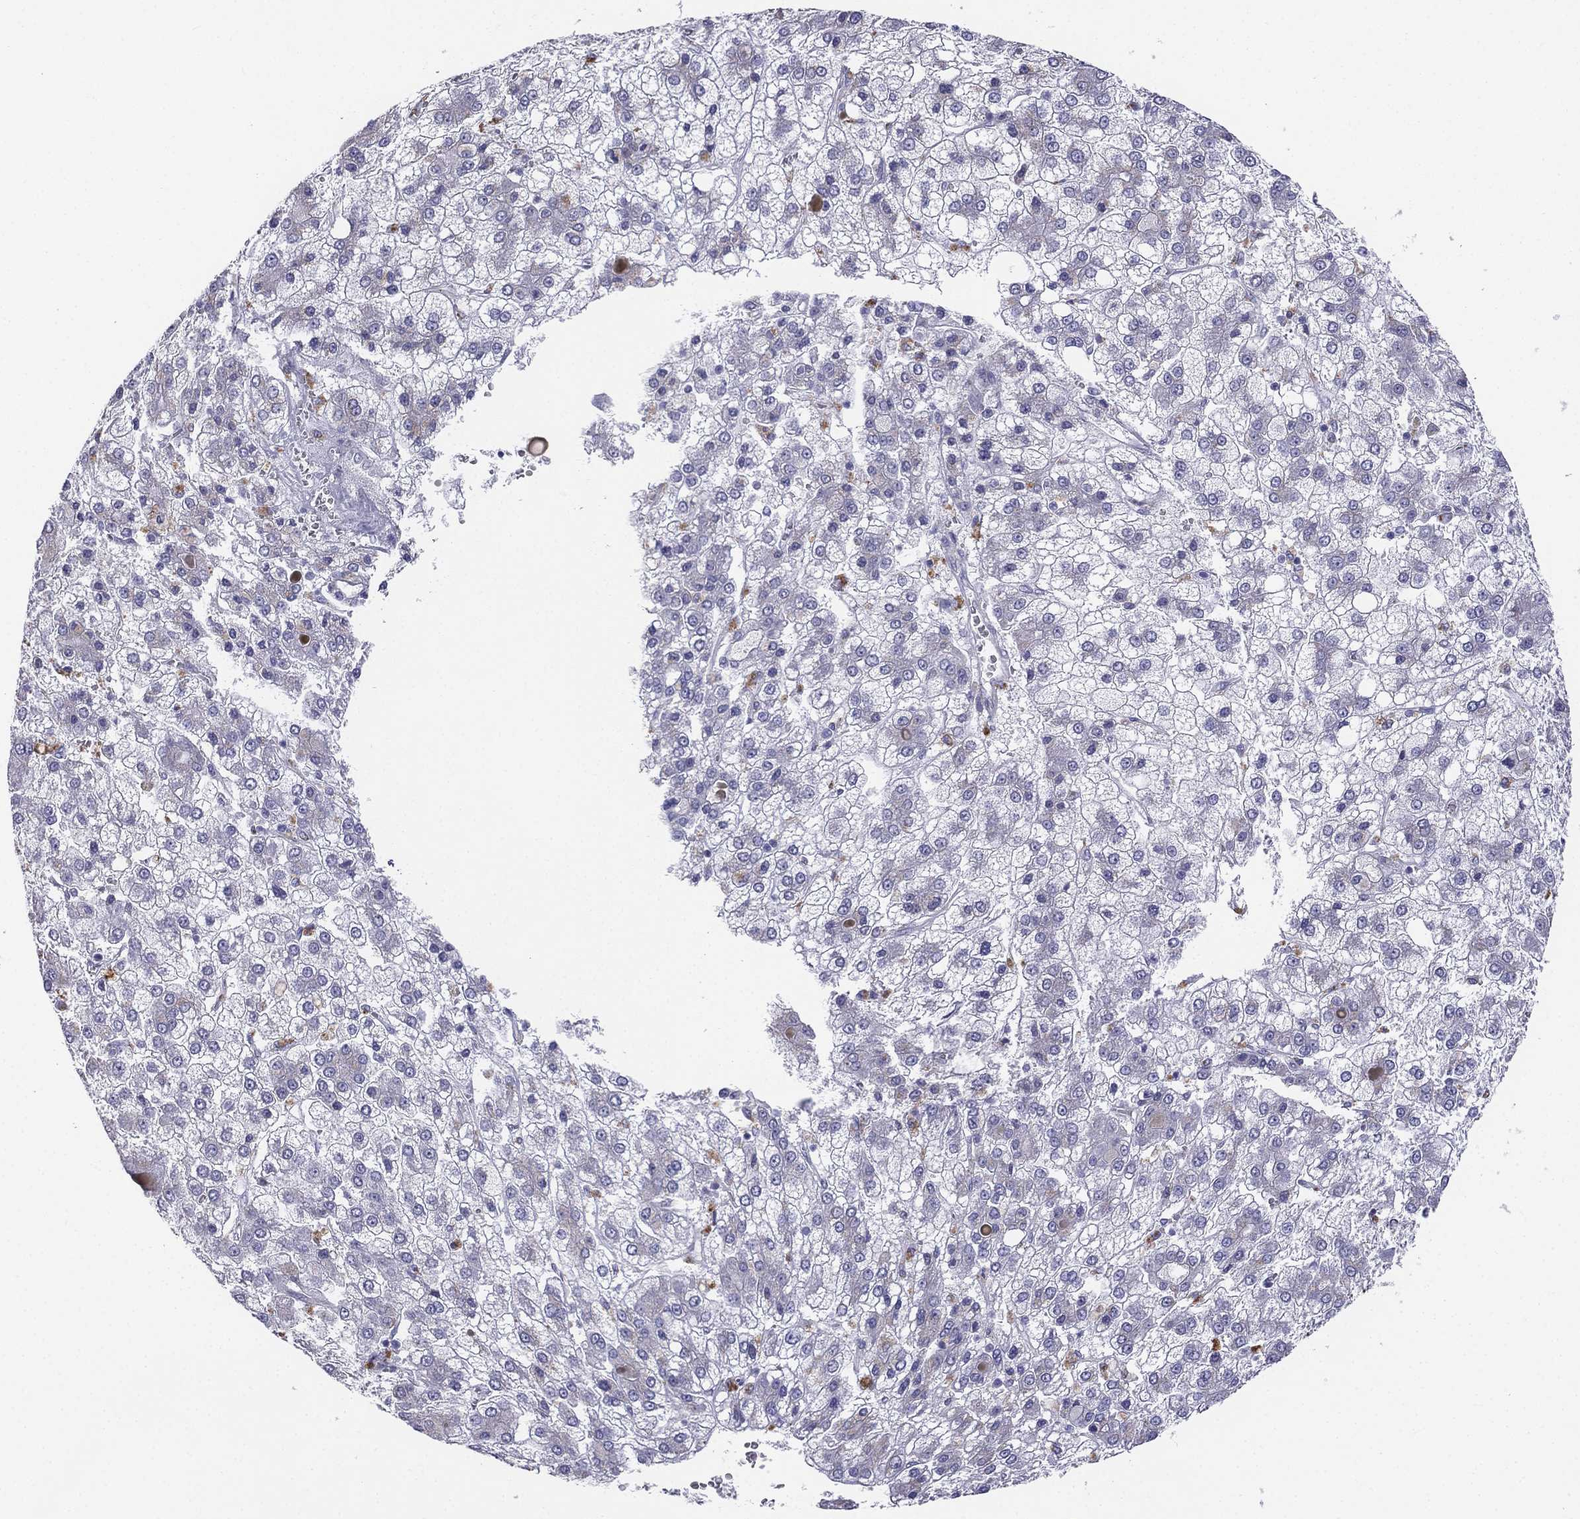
{"staining": {"intensity": "negative", "quantity": "none", "location": "none"}, "tissue": "liver cancer", "cell_type": "Tumor cells", "image_type": "cancer", "snomed": [{"axis": "morphology", "description": "Carcinoma, Hepatocellular, NOS"}, {"axis": "topography", "description": "Liver"}], "caption": "The image demonstrates no significant staining in tumor cells of liver cancer.", "gene": "ALOXE3", "patient": {"sex": "male", "age": 73}}